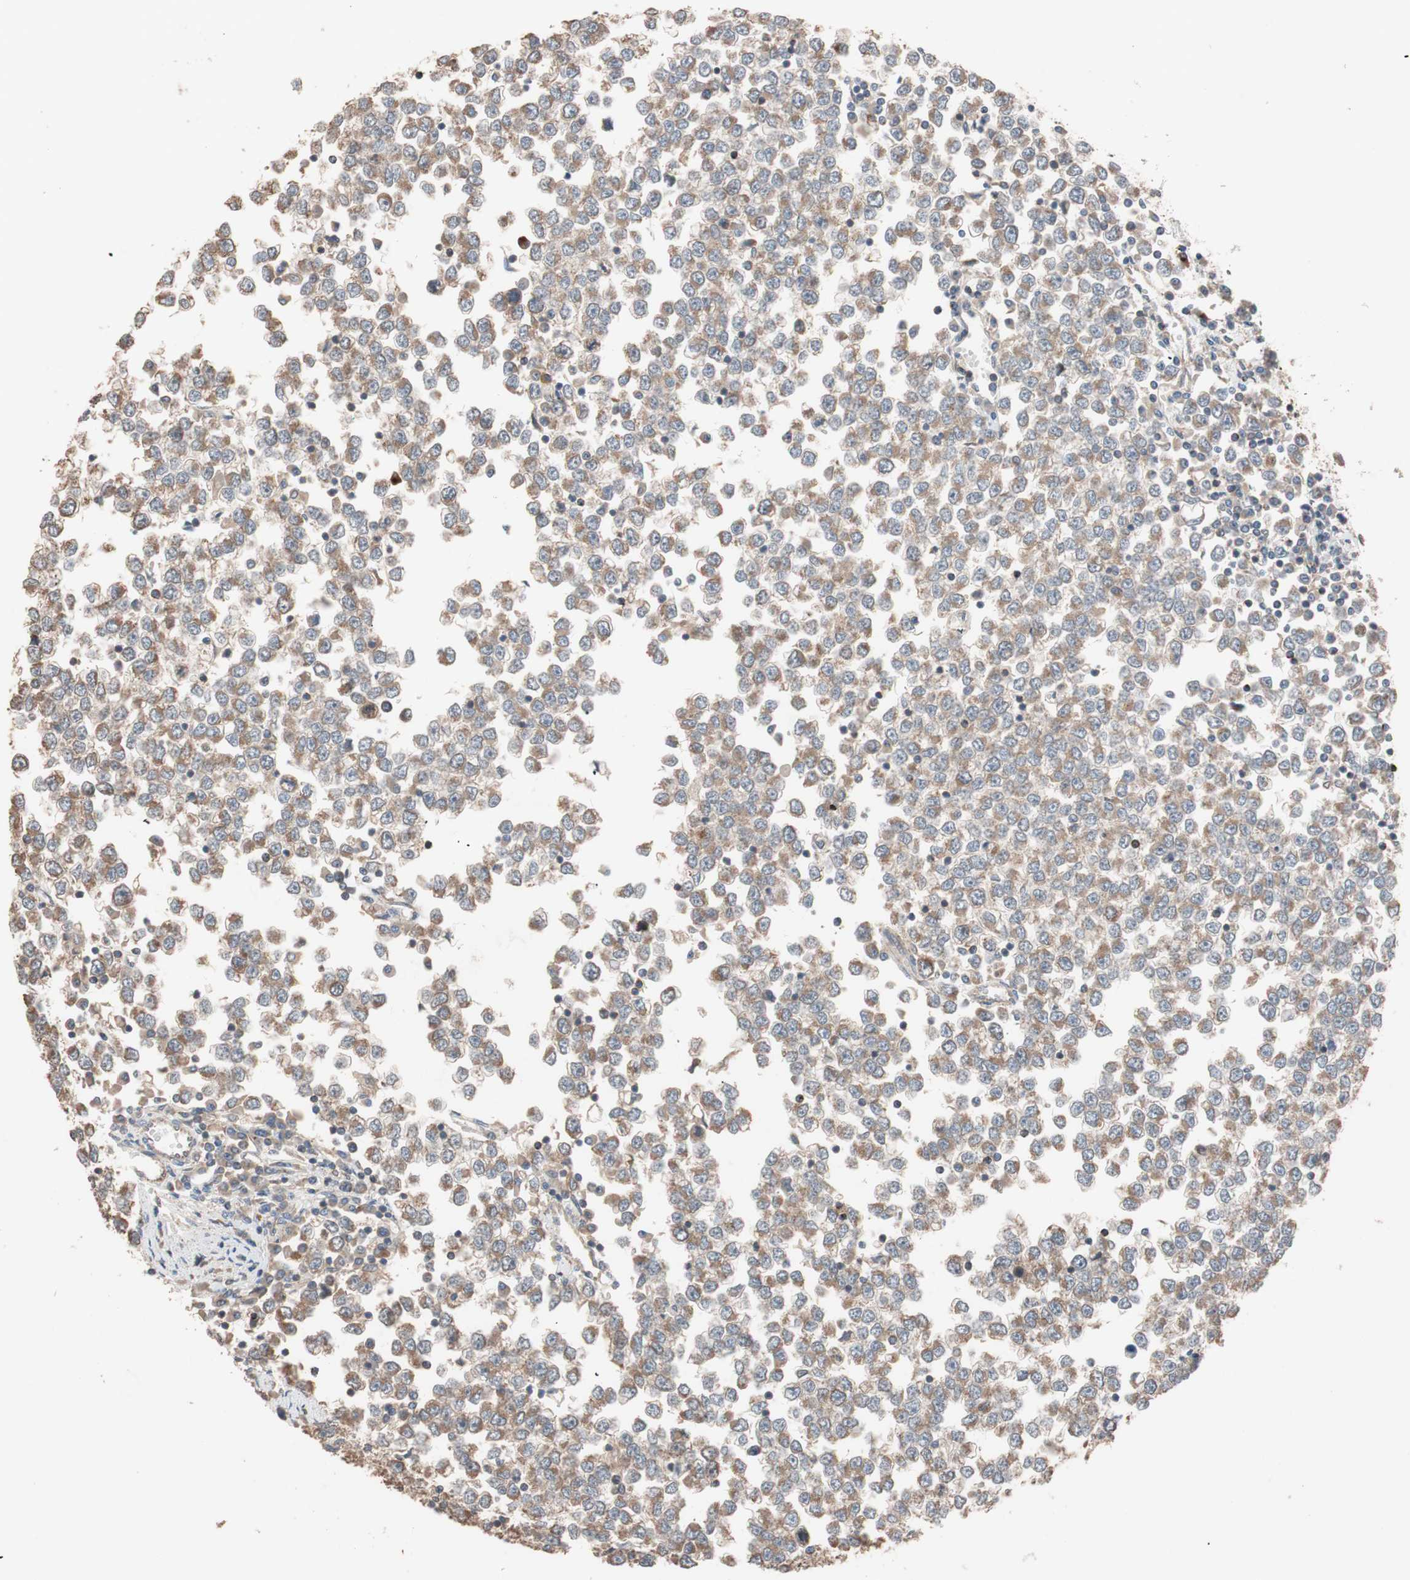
{"staining": {"intensity": "moderate", "quantity": ">75%", "location": "cytoplasmic/membranous"}, "tissue": "testis cancer", "cell_type": "Tumor cells", "image_type": "cancer", "snomed": [{"axis": "morphology", "description": "Seminoma, NOS"}, {"axis": "topography", "description": "Testis"}], "caption": "A brown stain shows moderate cytoplasmic/membranous positivity of a protein in human testis cancer (seminoma) tumor cells.", "gene": "SDC4", "patient": {"sex": "male", "age": 65}}